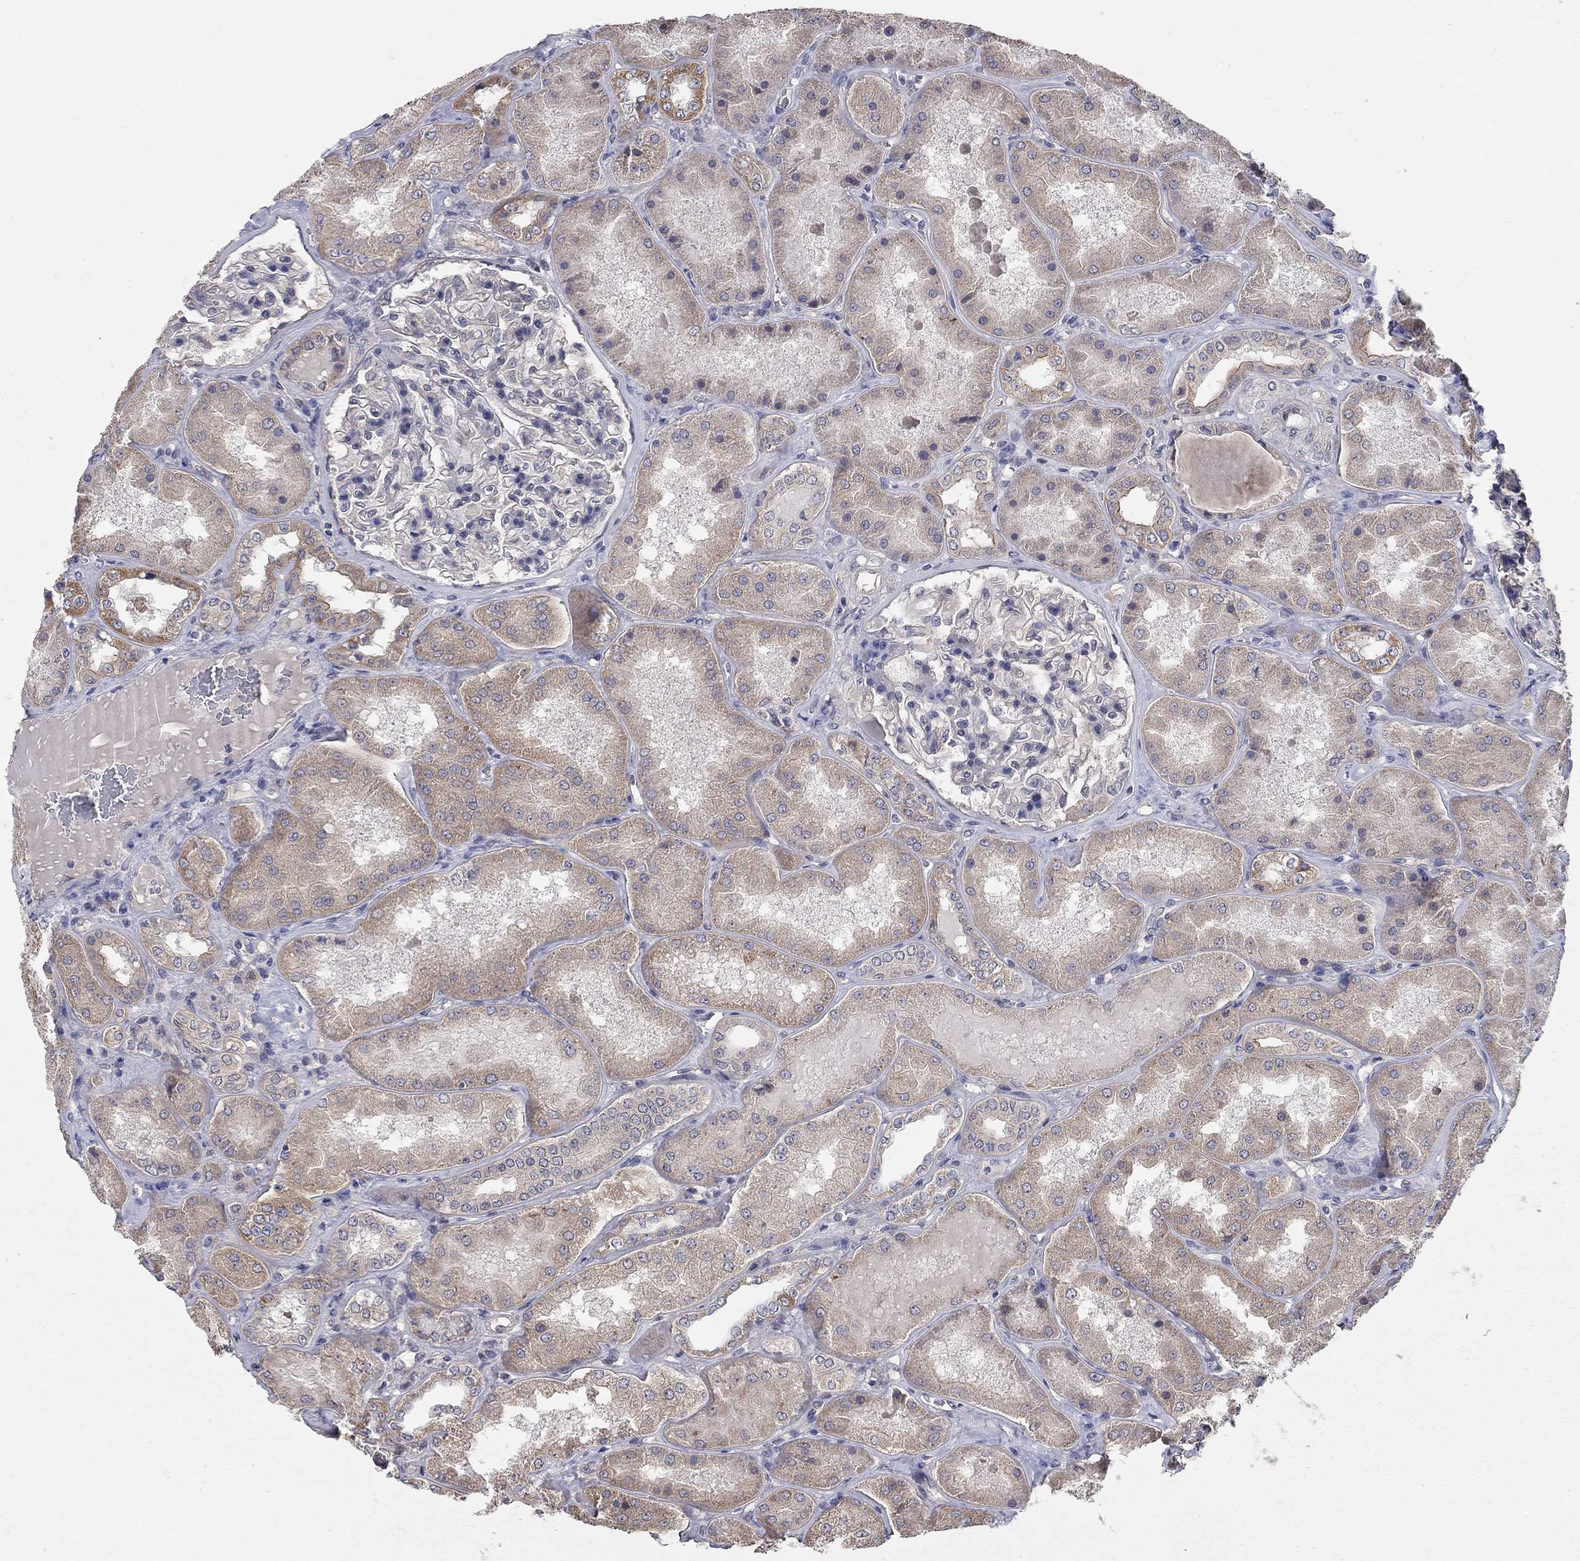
{"staining": {"intensity": "negative", "quantity": "none", "location": "none"}, "tissue": "kidney", "cell_type": "Cells in glomeruli", "image_type": "normal", "snomed": [{"axis": "morphology", "description": "Normal tissue, NOS"}, {"axis": "topography", "description": "Kidney"}], "caption": "Immunohistochemical staining of unremarkable human kidney shows no significant expression in cells in glomeruli.", "gene": "WASF3", "patient": {"sex": "female", "age": 56}}